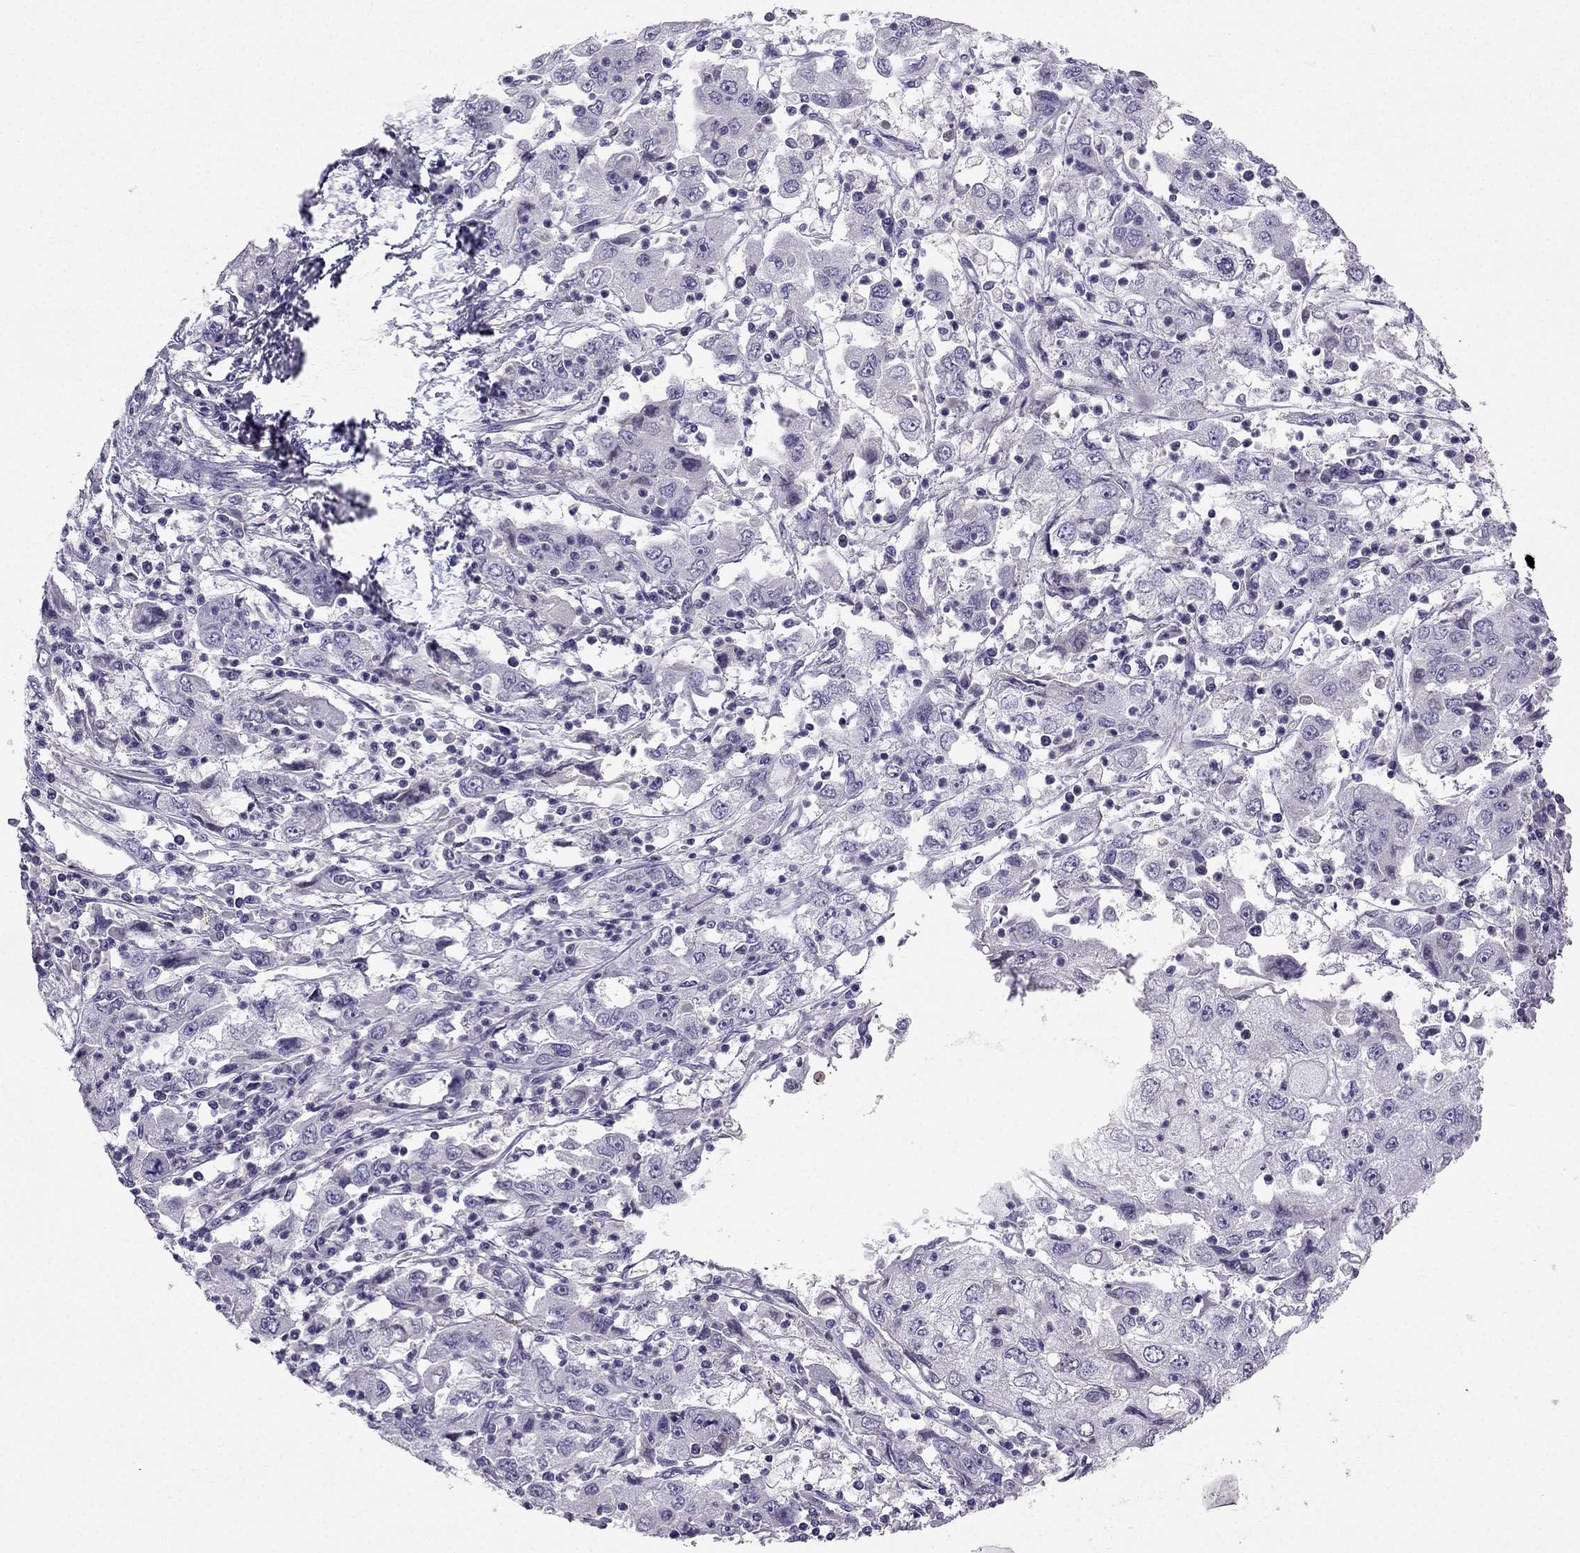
{"staining": {"intensity": "negative", "quantity": "none", "location": "none"}, "tissue": "cervical cancer", "cell_type": "Tumor cells", "image_type": "cancer", "snomed": [{"axis": "morphology", "description": "Squamous cell carcinoma, NOS"}, {"axis": "topography", "description": "Cervix"}], "caption": "This is an immunohistochemistry micrograph of cervical cancer (squamous cell carcinoma). There is no positivity in tumor cells.", "gene": "SYT5", "patient": {"sex": "female", "age": 36}}